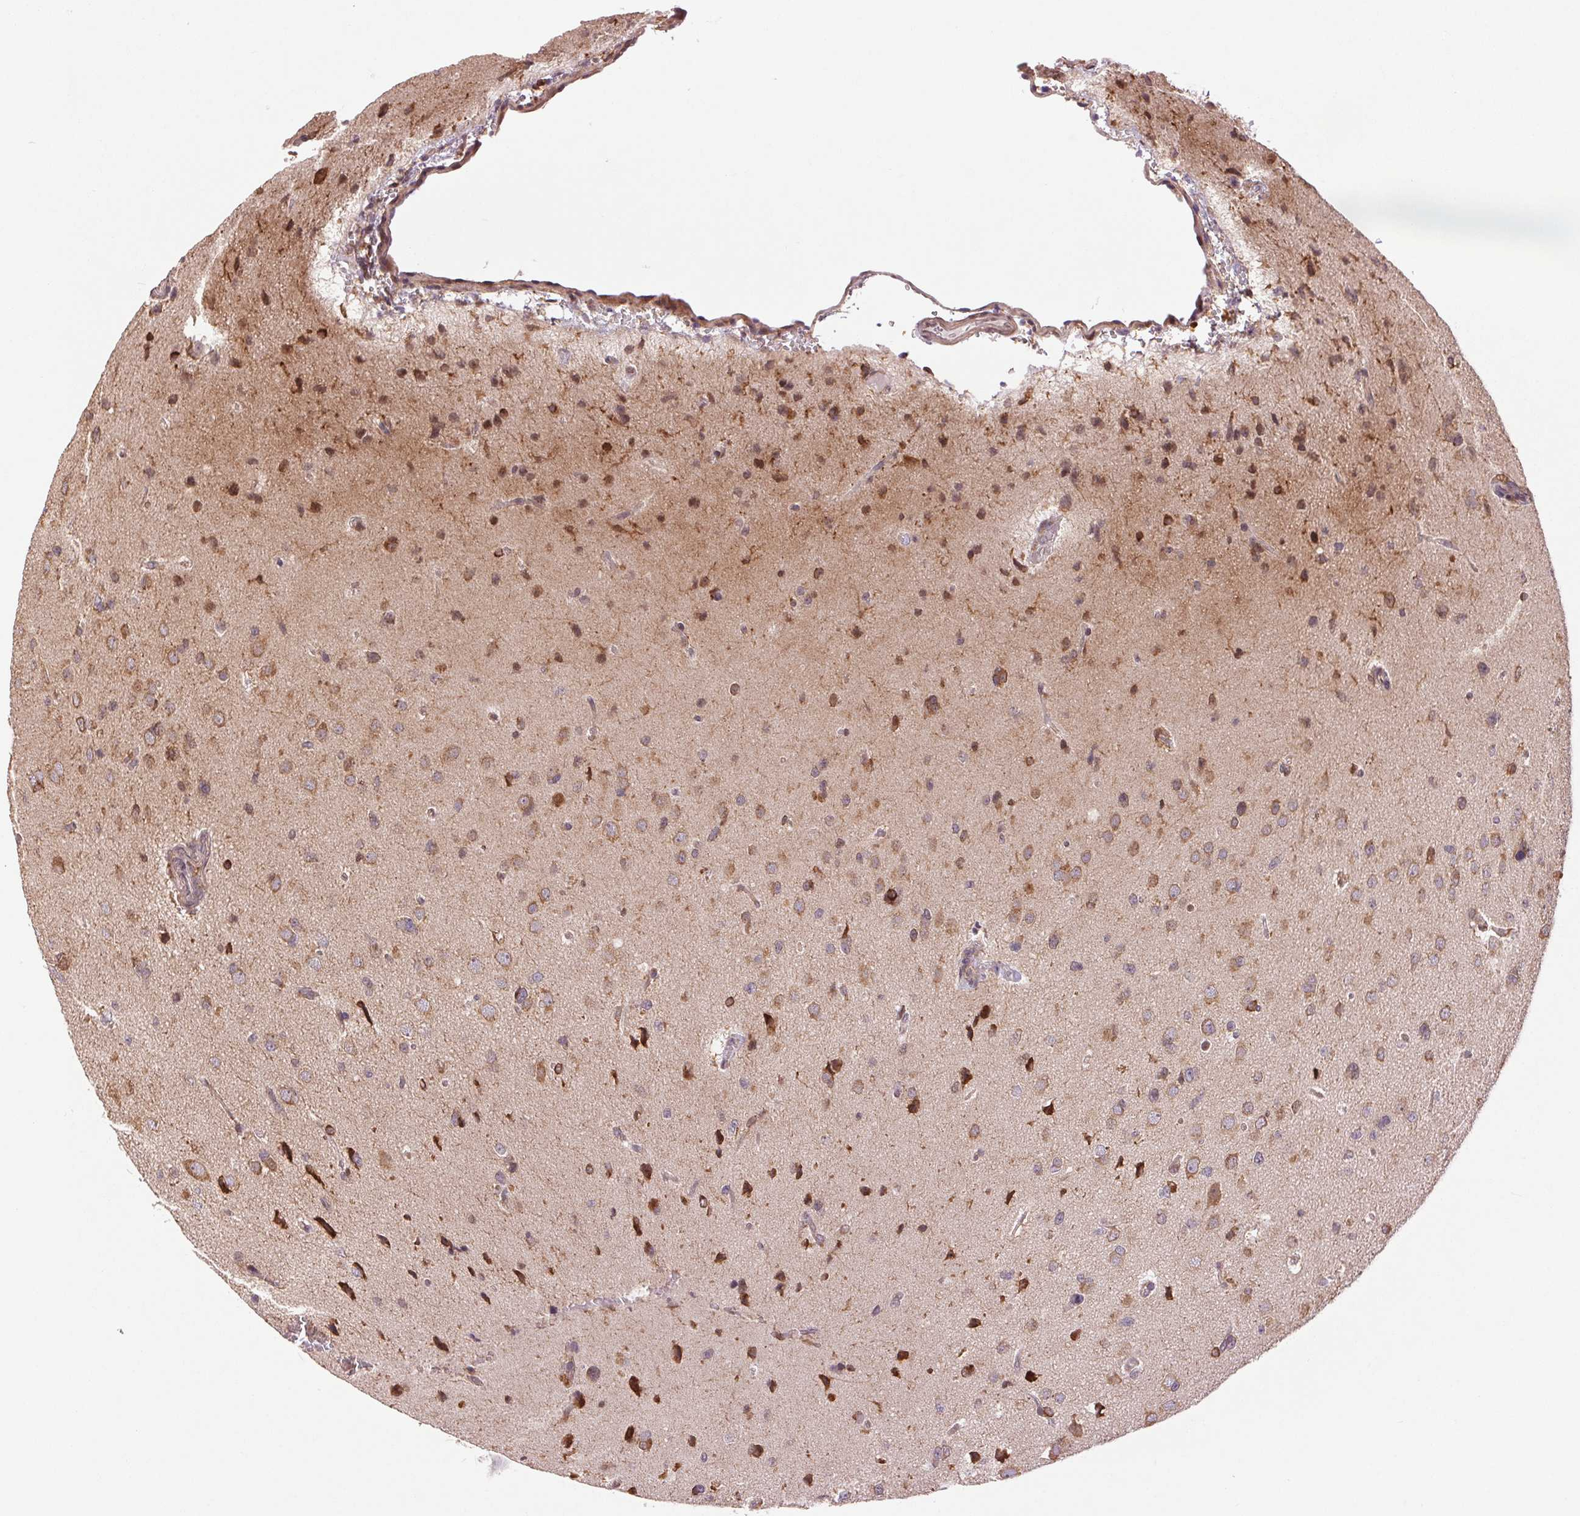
{"staining": {"intensity": "moderate", "quantity": ">75%", "location": "cytoplasmic/membranous"}, "tissue": "glioma", "cell_type": "Tumor cells", "image_type": "cancer", "snomed": [{"axis": "morphology", "description": "Glioma, malignant, Low grade"}, {"axis": "topography", "description": "Brain"}], "caption": "Protein expression analysis of malignant glioma (low-grade) exhibits moderate cytoplasmic/membranous expression in approximately >75% of tumor cells. (DAB (3,3'-diaminobenzidine) IHC with brightfield microscopy, high magnification).", "gene": "BTF3L4", "patient": {"sex": "female", "age": 55}}